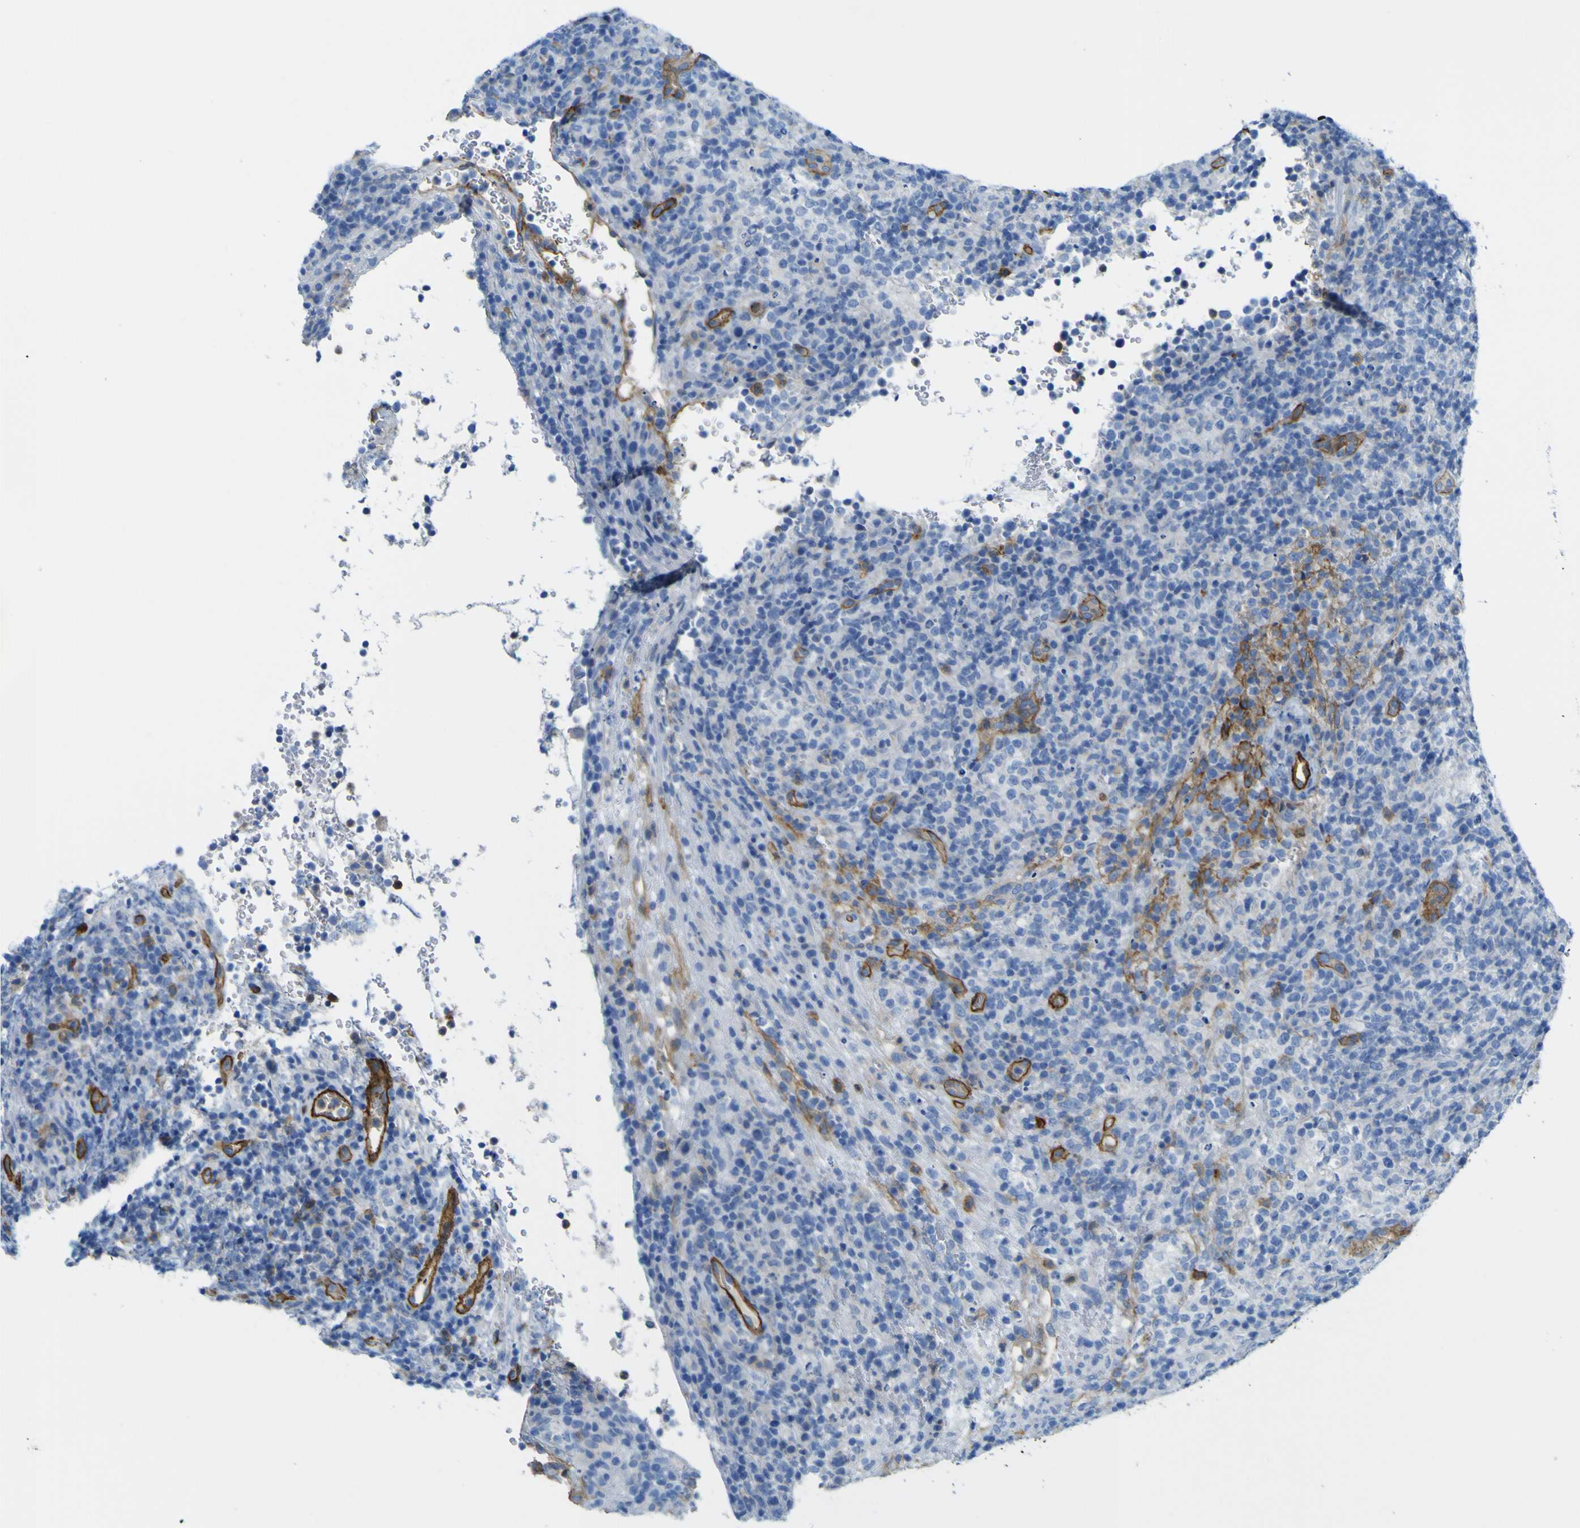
{"staining": {"intensity": "negative", "quantity": "none", "location": "none"}, "tissue": "lymphoma", "cell_type": "Tumor cells", "image_type": "cancer", "snomed": [{"axis": "morphology", "description": "Malignant lymphoma, non-Hodgkin's type, High grade"}, {"axis": "topography", "description": "Lymph node"}], "caption": "This is a micrograph of immunohistochemistry (IHC) staining of high-grade malignant lymphoma, non-Hodgkin's type, which shows no staining in tumor cells.", "gene": "CD93", "patient": {"sex": "female", "age": 76}}